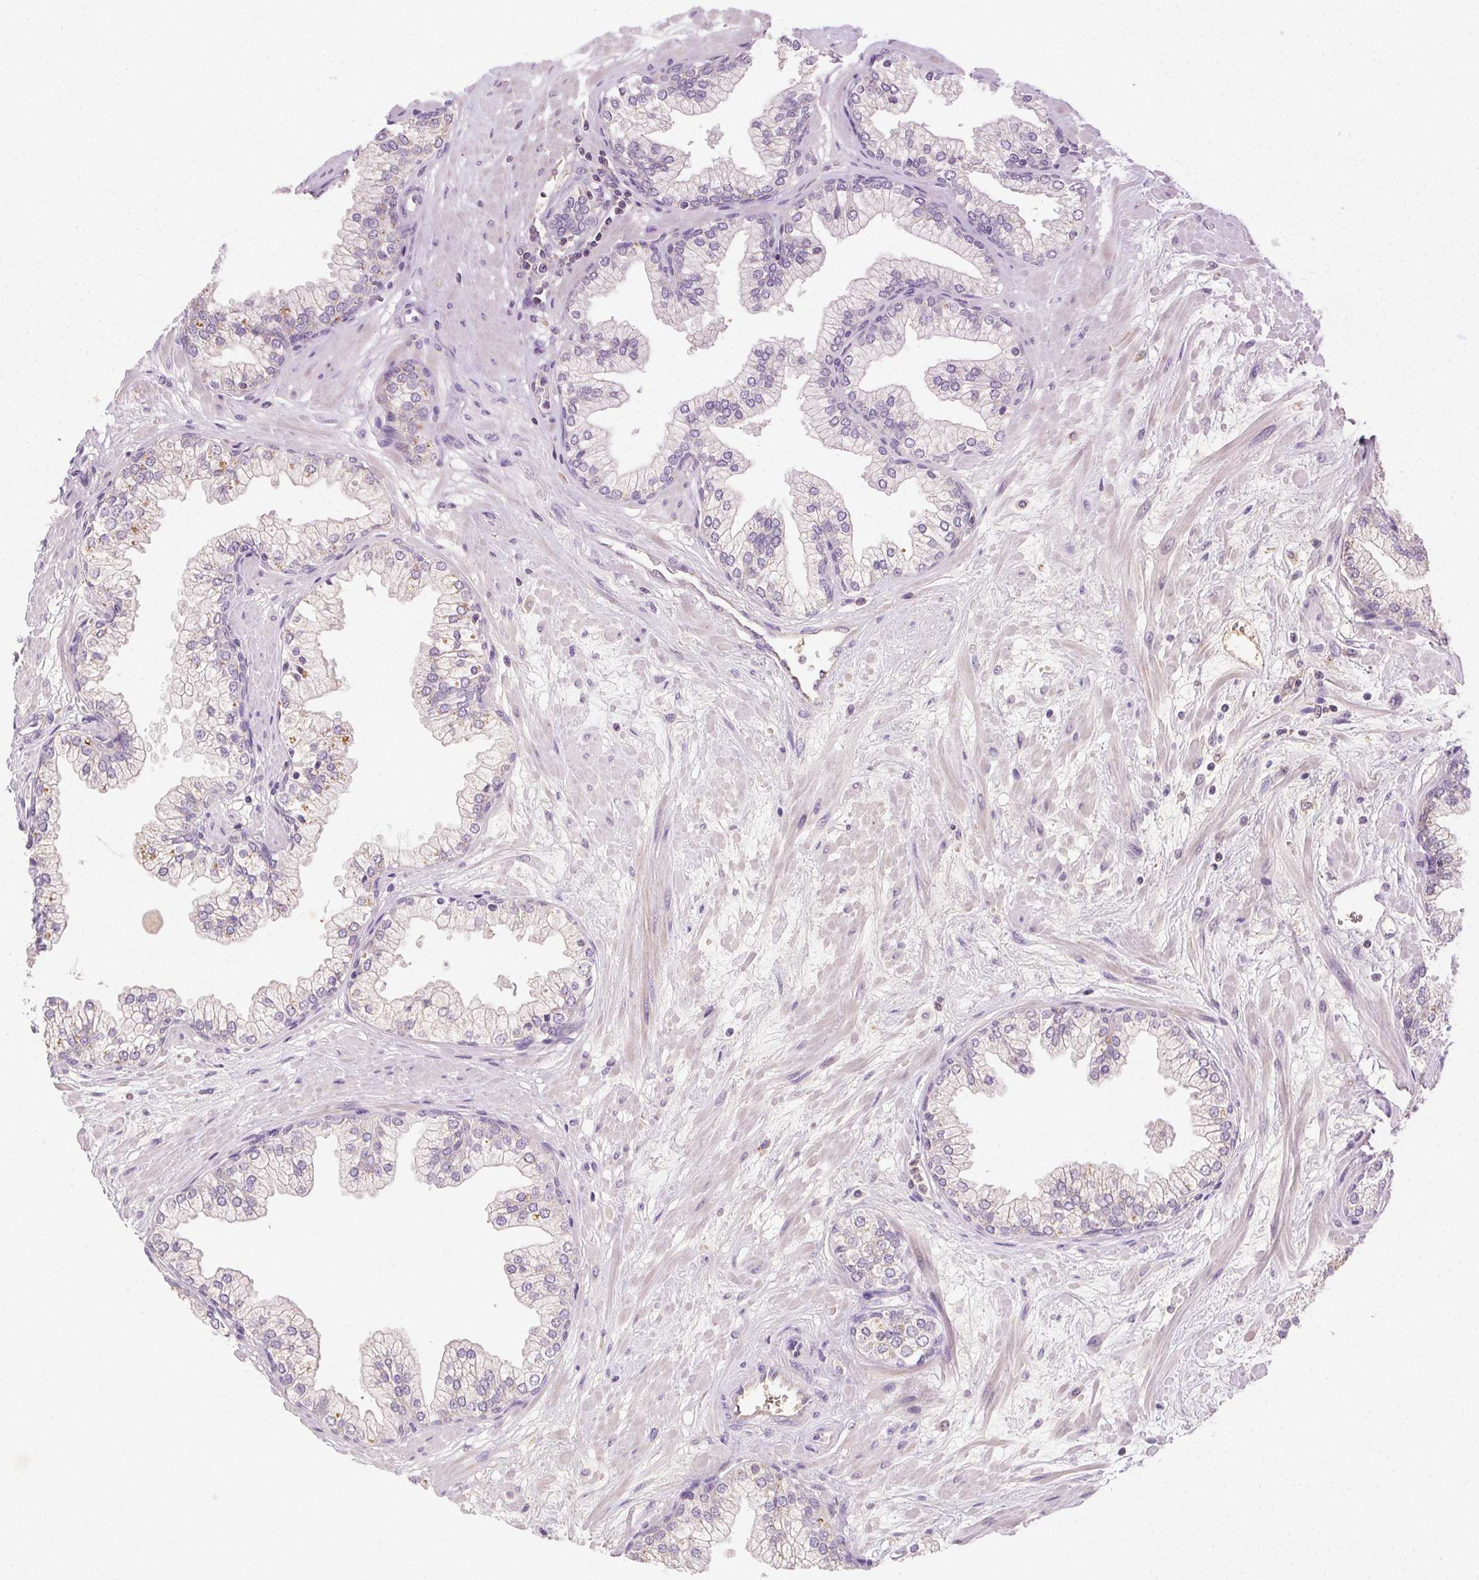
{"staining": {"intensity": "weak", "quantity": "<25%", "location": "cytoplasmic/membranous"}, "tissue": "prostate", "cell_type": "Glandular cells", "image_type": "normal", "snomed": [{"axis": "morphology", "description": "Normal tissue, NOS"}, {"axis": "topography", "description": "Prostate"}, {"axis": "topography", "description": "Peripheral nerve tissue"}], "caption": "High magnification brightfield microscopy of unremarkable prostate stained with DAB (brown) and counterstained with hematoxylin (blue): glandular cells show no significant staining. (DAB (3,3'-diaminobenzidine) immunohistochemistry with hematoxylin counter stain).", "gene": "BPIFB2", "patient": {"sex": "male", "age": 61}}